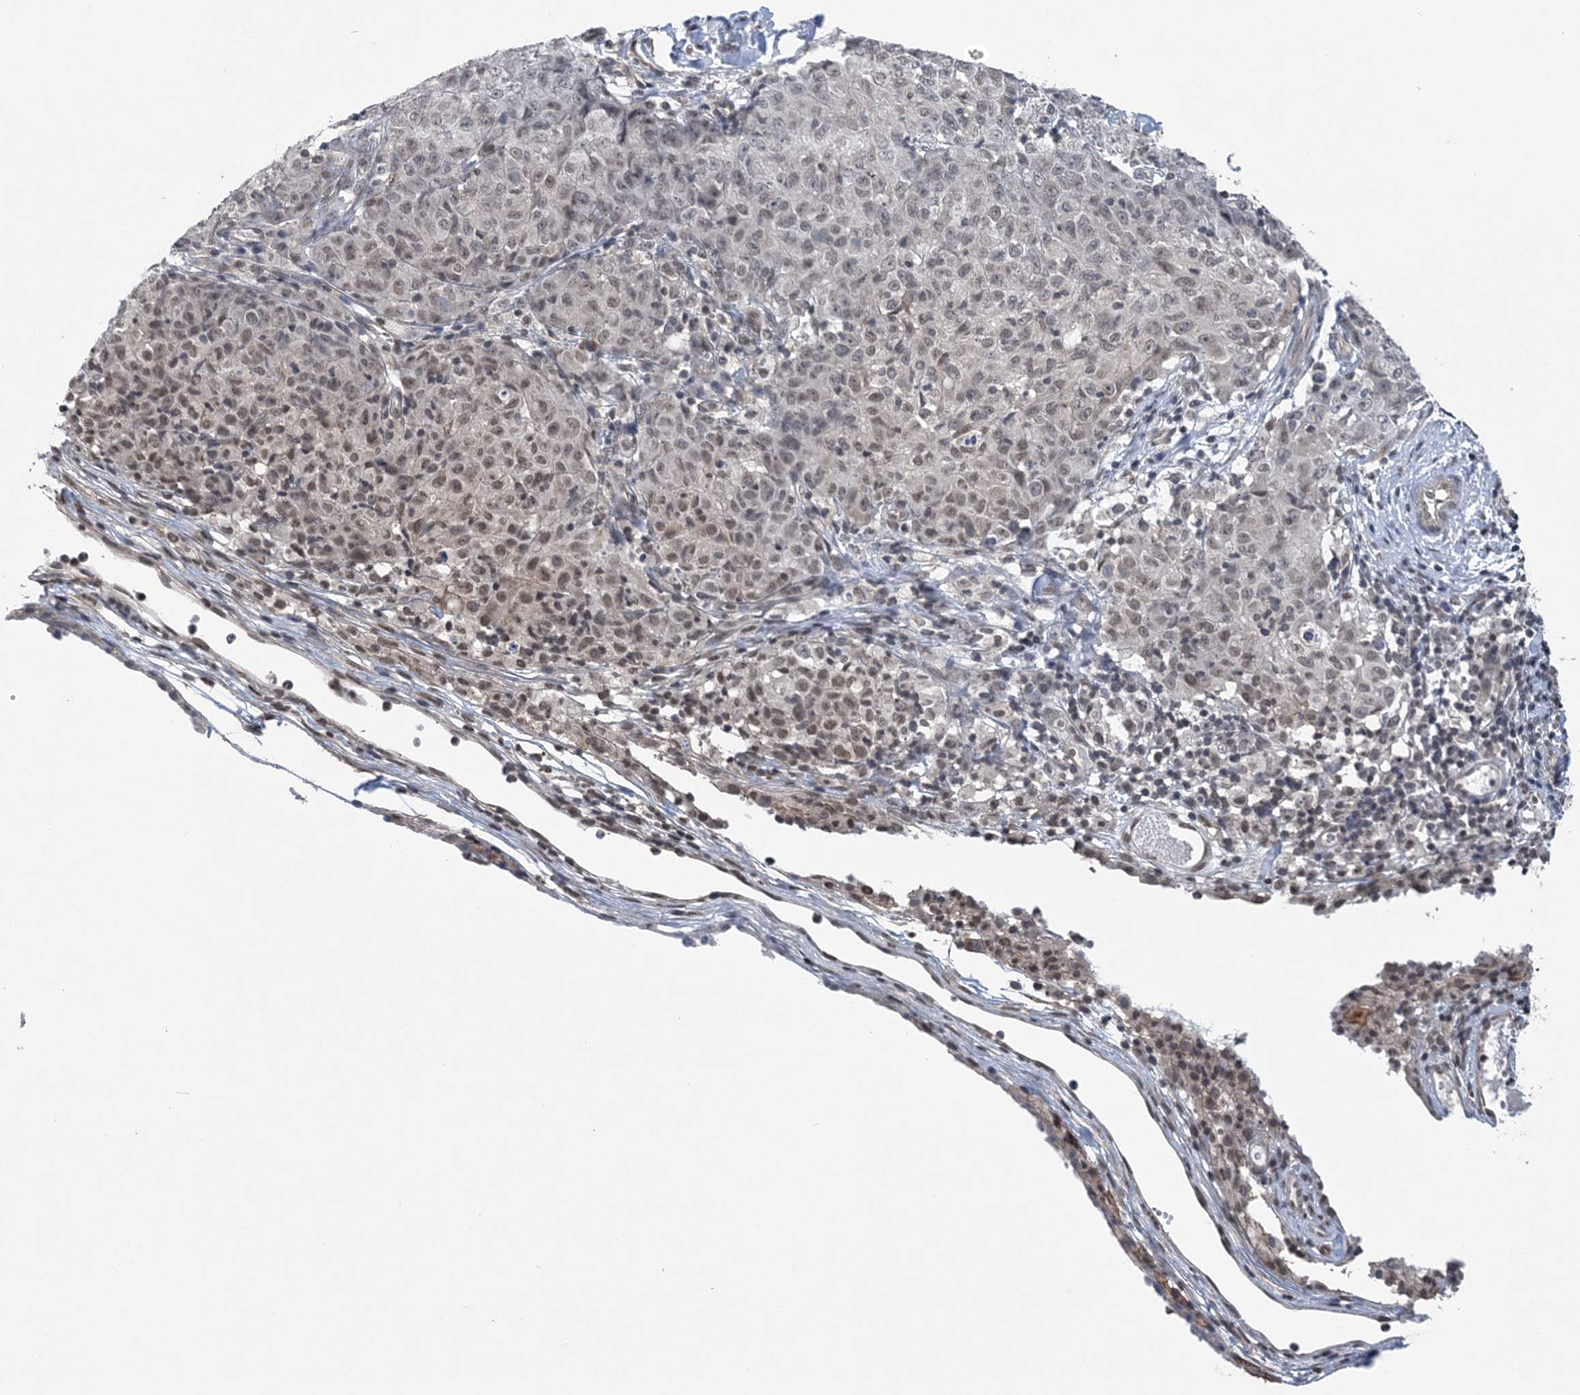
{"staining": {"intensity": "moderate", "quantity": "<25%", "location": "nuclear"}, "tissue": "ovarian cancer", "cell_type": "Tumor cells", "image_type": "cancer", "snomed": [{"axis": "morphology", "description": "Carcinoma, endometroid"}, {"axis": "topography", "description": "Ovary"}], "caption": "Immunohistochemical staining of endometroid carcinoma (ovarian) demonstrates low levels of moderate nuclear positivity in about <25% of tumor cells.", "gene": "CCDC152", "patient": {"sex": "female", "age": 42}}